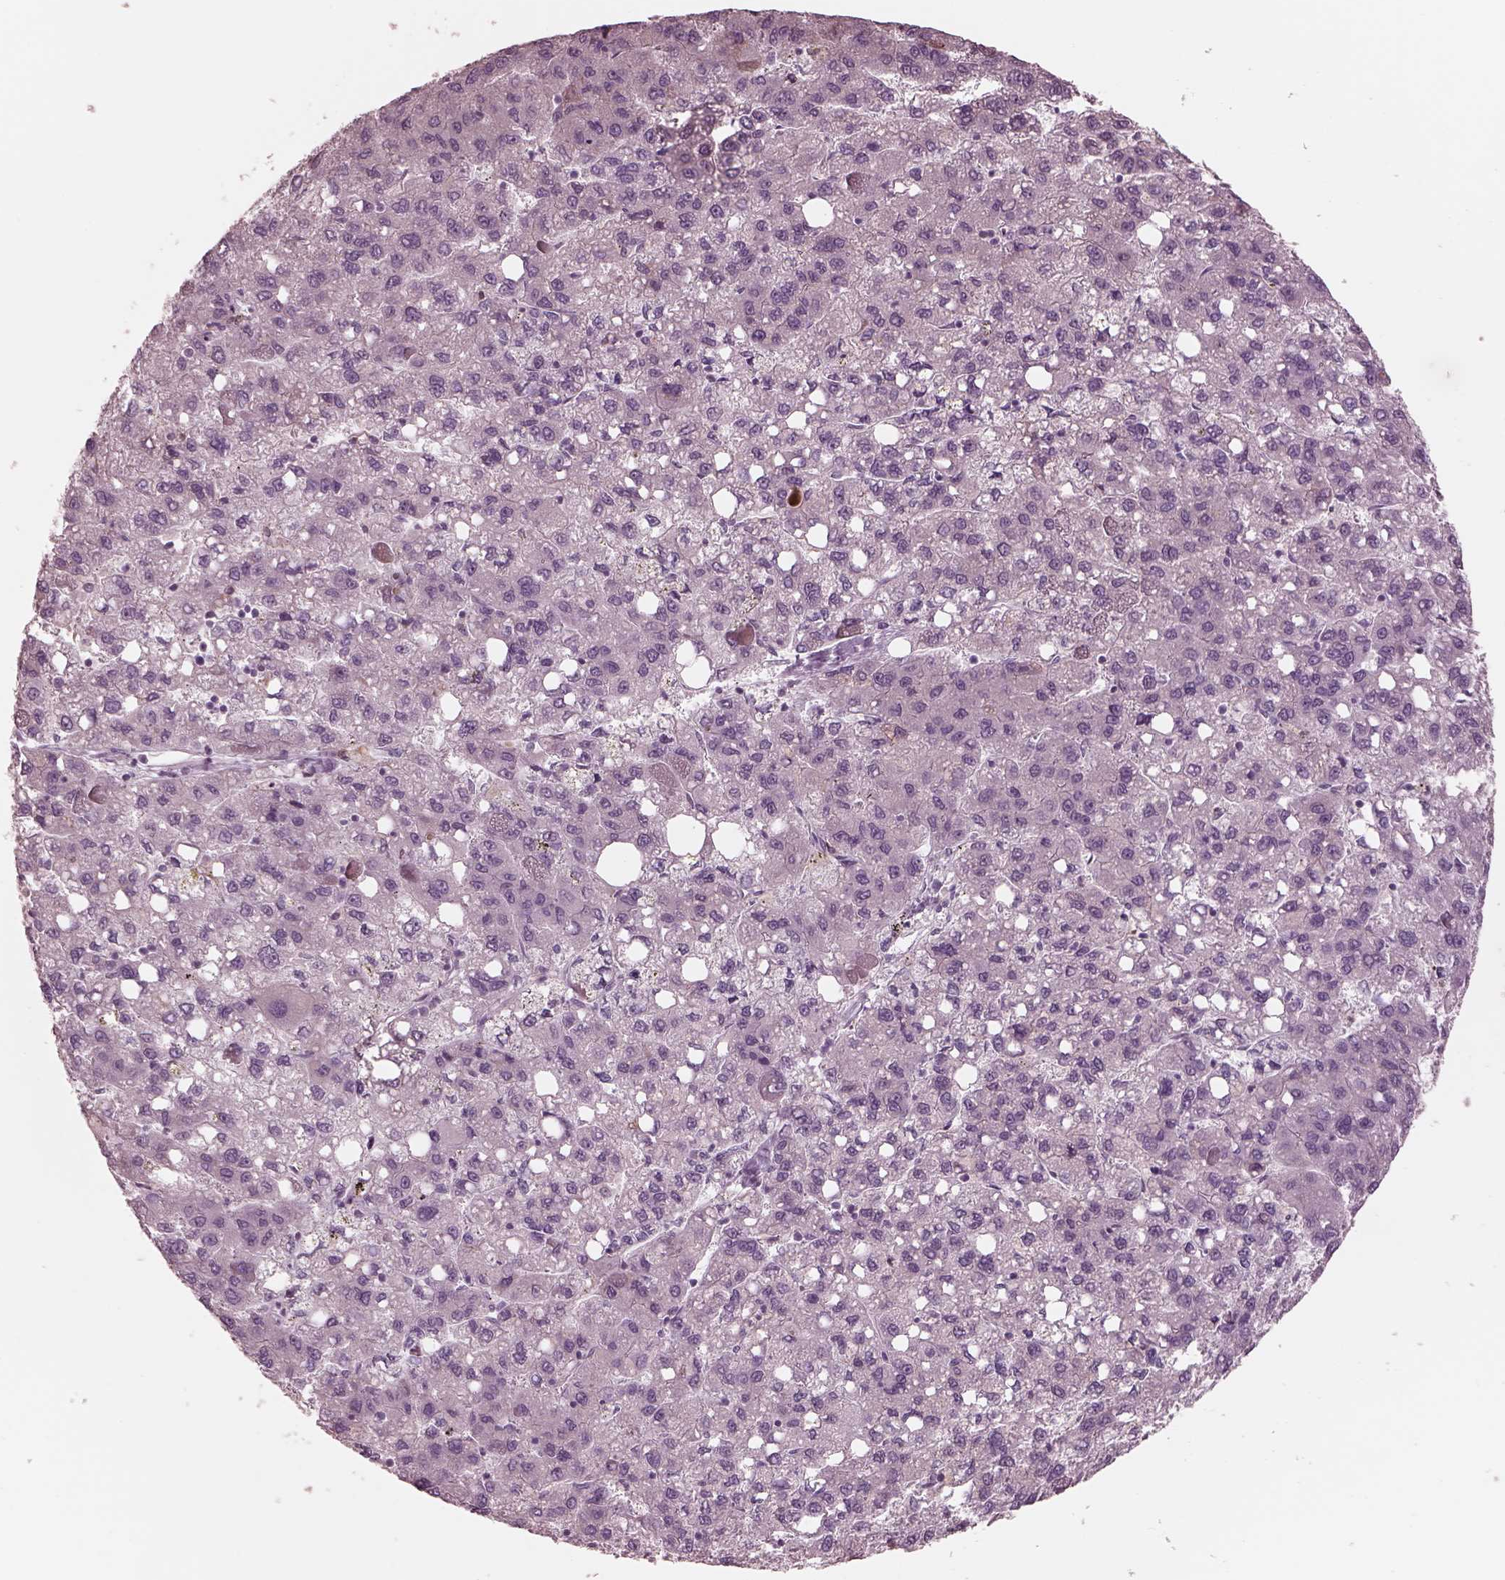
{"staining": {"intensity": "negative", "quantity": "none", "location": "none"}, "tissue": "liver cancer", "cell_type": "Tumor cells", "image_type": "cancer", "snomed": [{"axis": "morphology", "description": "Carcinoma, Hepatocellular, NOS"}, {"axis": "topography", "description": "Liver"}], "caption": "Liver cancer was stained to show a protein in brown. There is no significant staining in tumor cells. Nuclei are stained in blue.", "gene": "CADM2", "patient": {"sex": "female", "age": 82}}